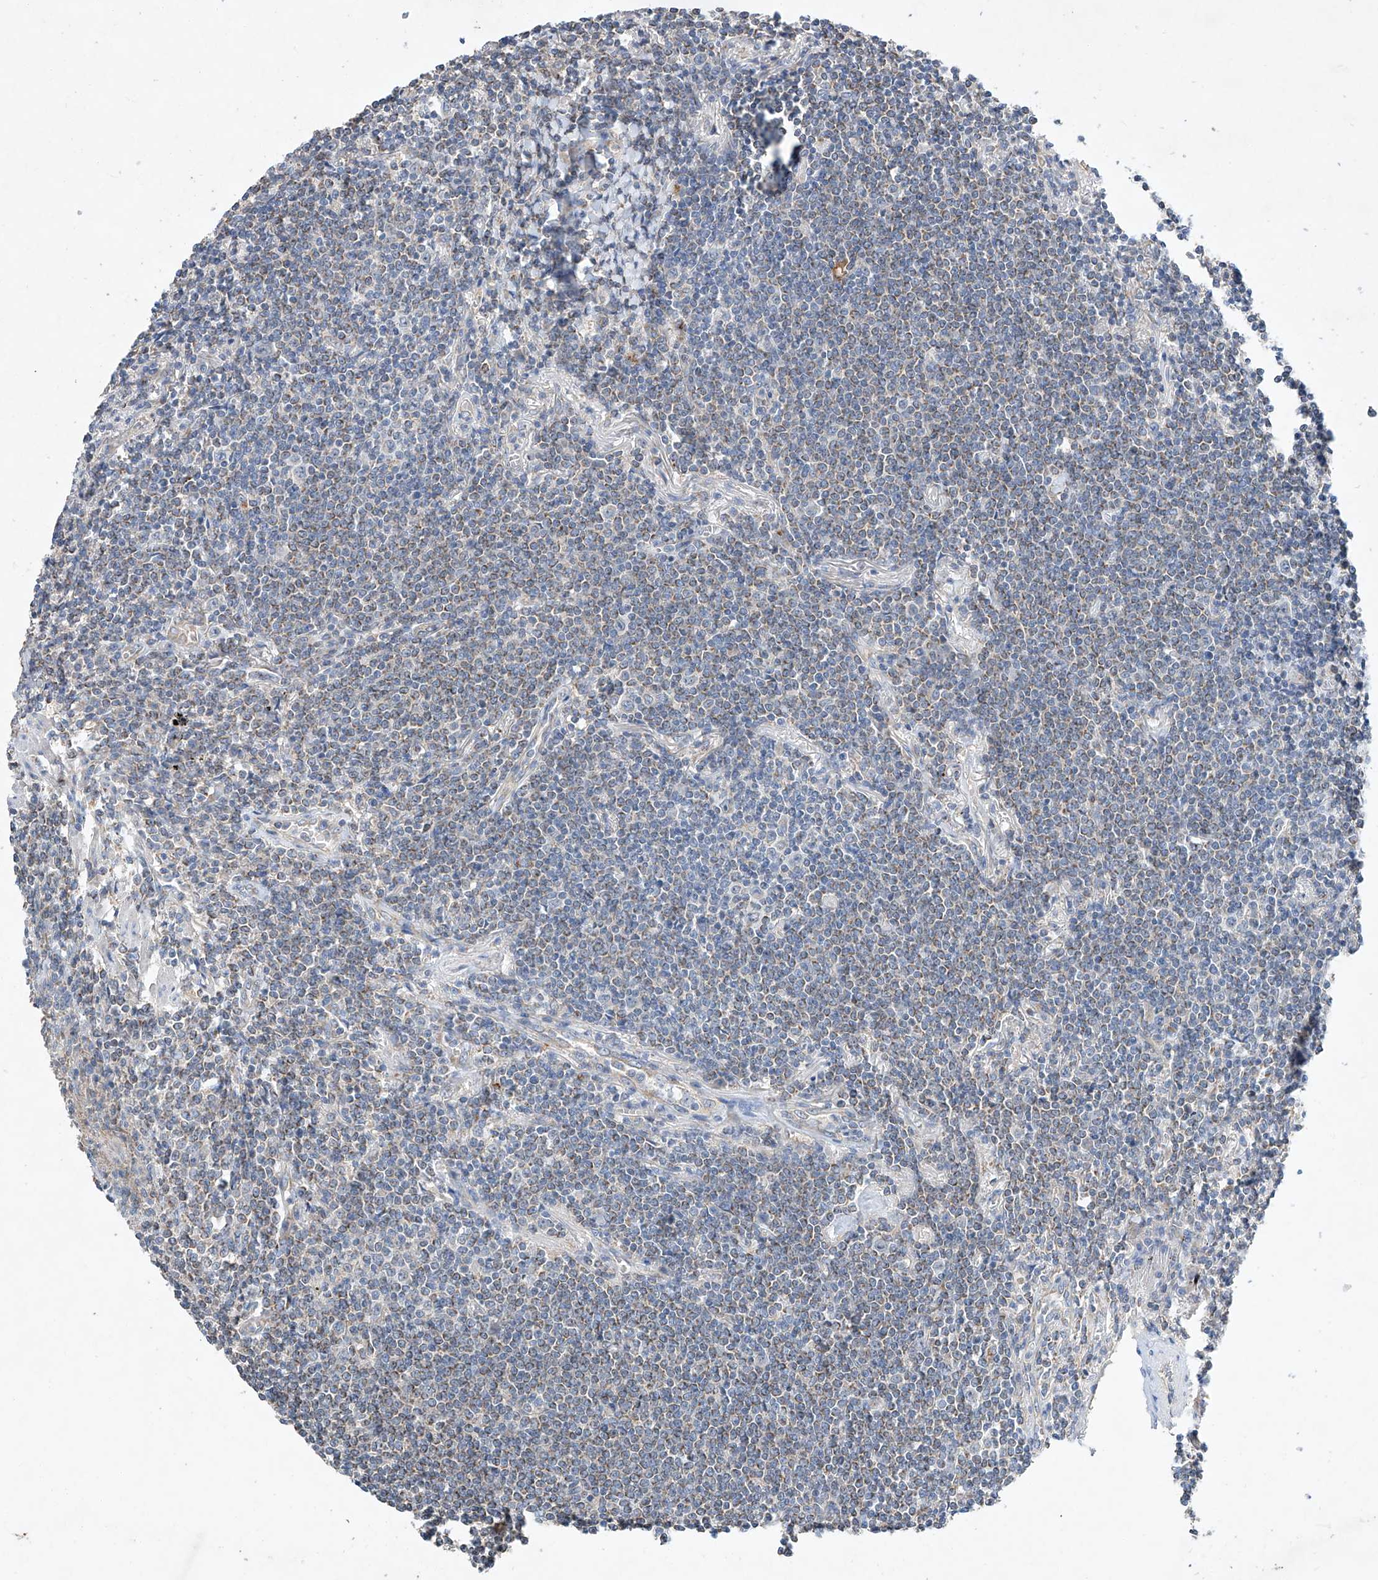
{"staining": {"intensity": "weak", "quantity": "25%-75%", "location": "cytoplasmic/membranous"}, "tissue": "lymphoma", "cell_type": "Tumor cells", "image_type": "cancer", "snomed": [{"axis": "morphology", "description": "Malignant lymphoma, non-Hodgkin's type, Low grade"}, {"axis": "topography", "description": "Lung"}], "caption": "Protein analysis of lymphoma tissue shows weak cytoplasmic/membranous positivity in about 25%-75% of tumor cells.", "gene": "AMD1", "patient": {"sex": "female", "age": 71}}